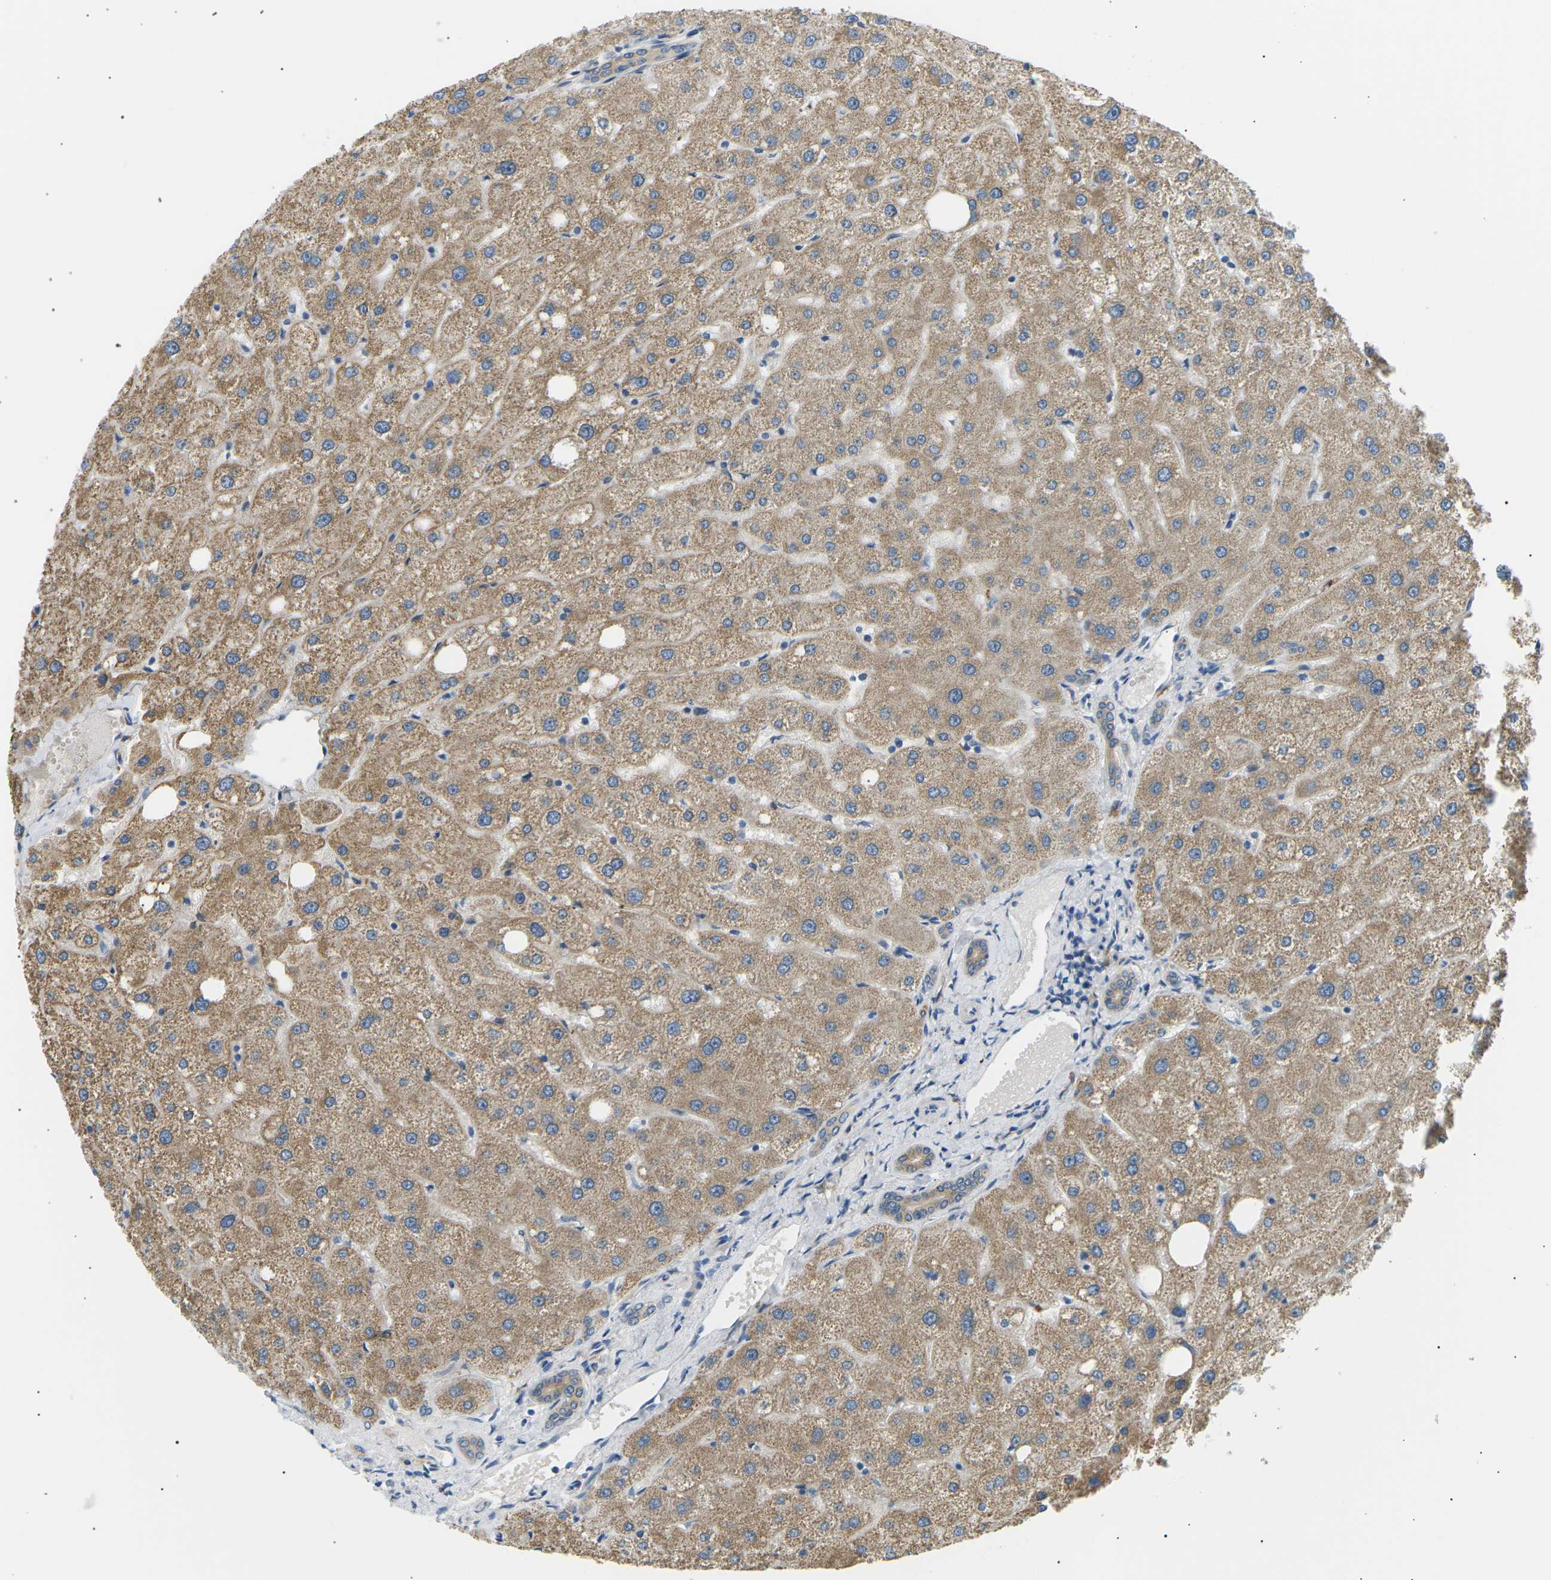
{"staining": {"intensity": "moderate", "quantity": "25%-75%", "location": "cytoplasmic/membranous"}, "tissue": "liver", "cell_type": "Cholangiocytes", "image_type": "normal", "snomed": [{"axis": "morphology", "description": "Normal tissue, NOS"}, {"axis": "topography", "description": "Liver"}], "caption": "About 25%-75% of cholangiocytes in normal human liver show moderate cytoplasmic/membranous protein expression as visualized by brown immunohistochemical staining.", "gene": "TBC1D8", "patient": {"sex": "male", "age": 73}}